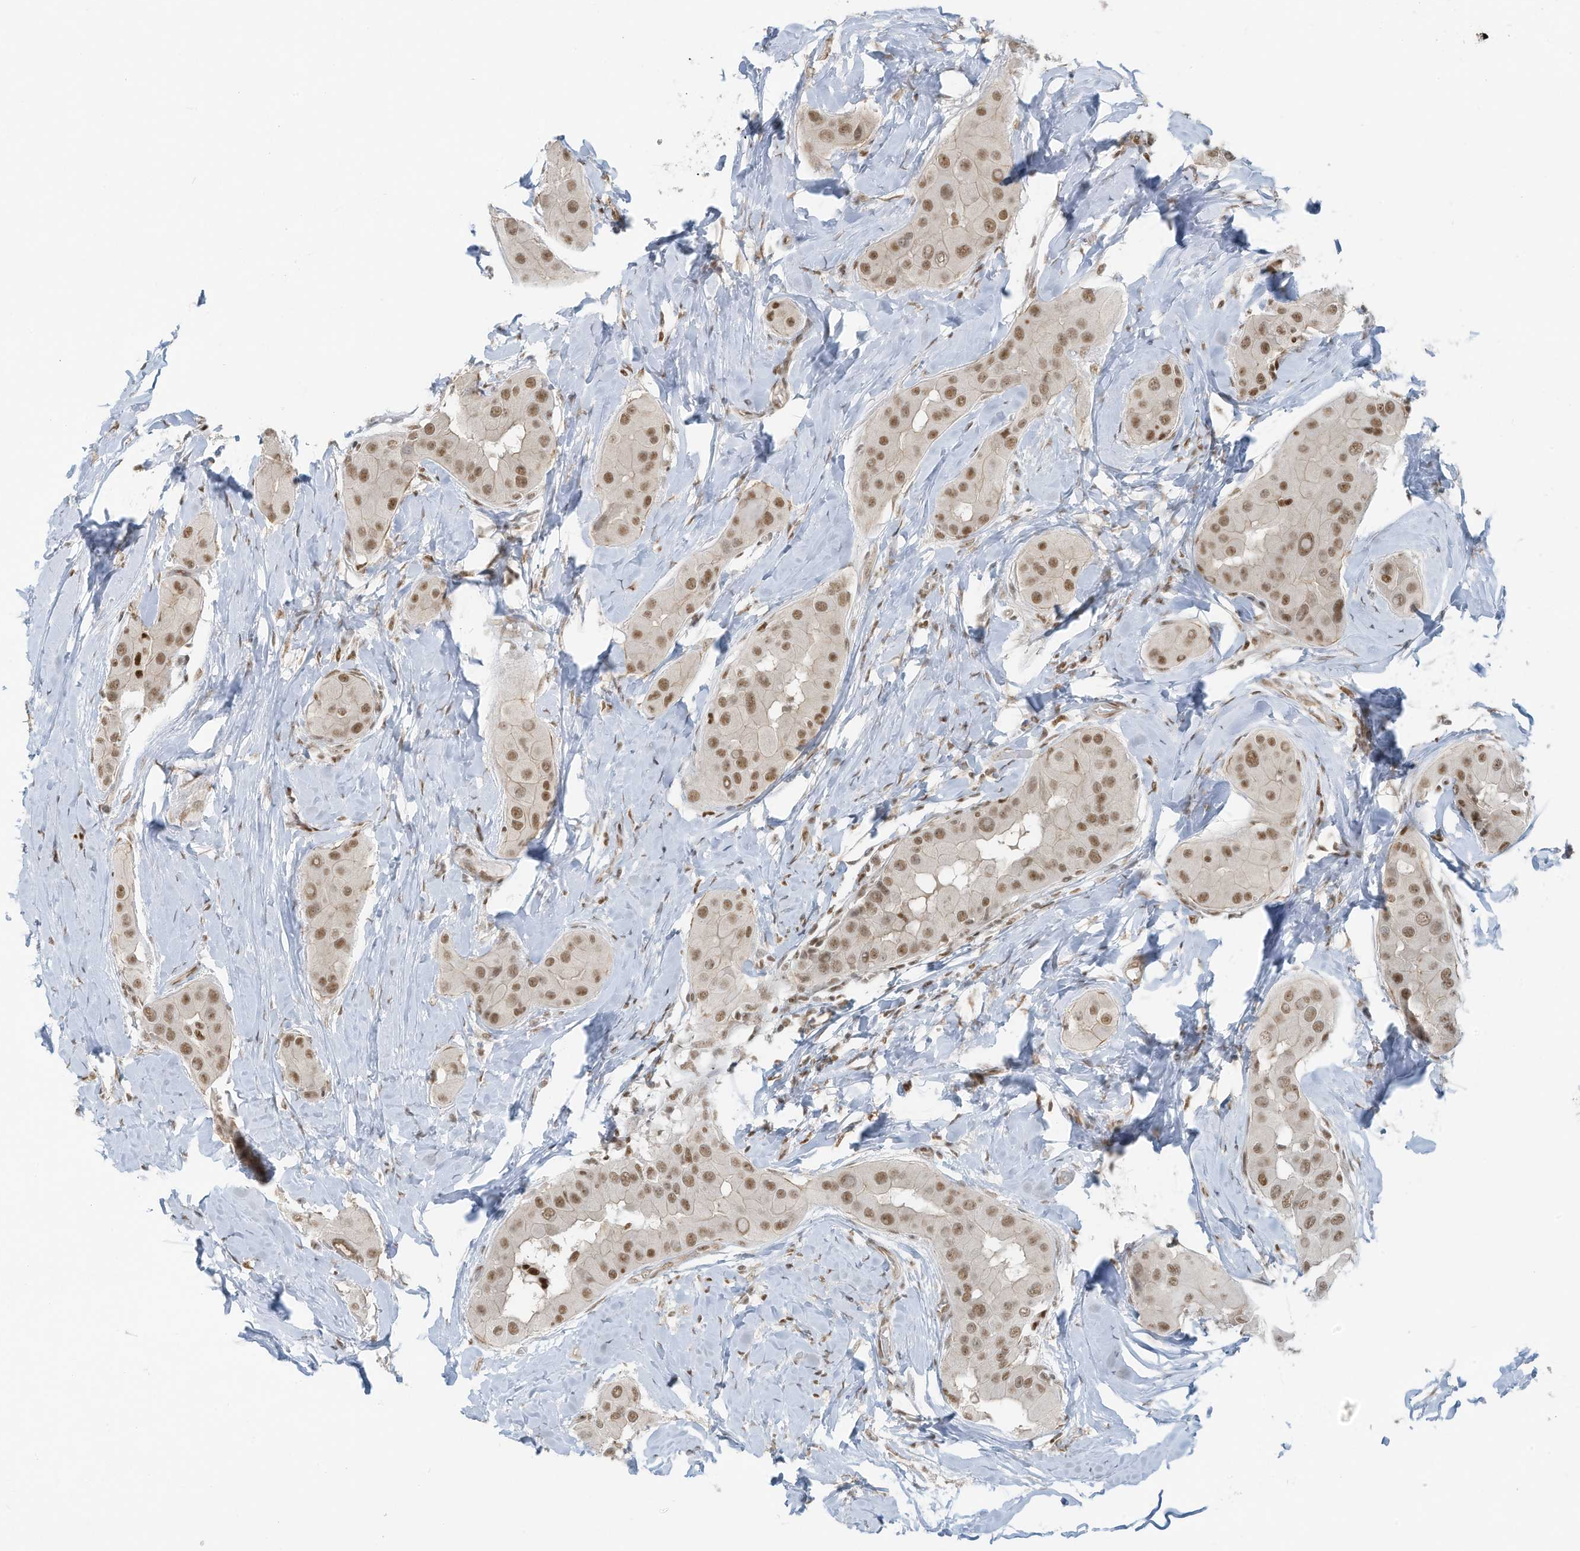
{"staining": {"intensity": "moderate", "quantity": ">75%", "location": "nuclear"}, "tissue": "thyroid cancer", "cell_type": "Tumor cells", "image_type": "cancer", "snomed": [{"axis": "morphology", "description": "Papillary adenocarcinoma, NOS"}, {"axis": "topography", "description": "Thyroid gland"}], "caption": "Human thyroid cancer (papillary adenocarcinoma) stained with a protein marker displays moderate staining in tumor cells.", "gene": "DBR1", "patient": {"sex": "male", "age": 33}}